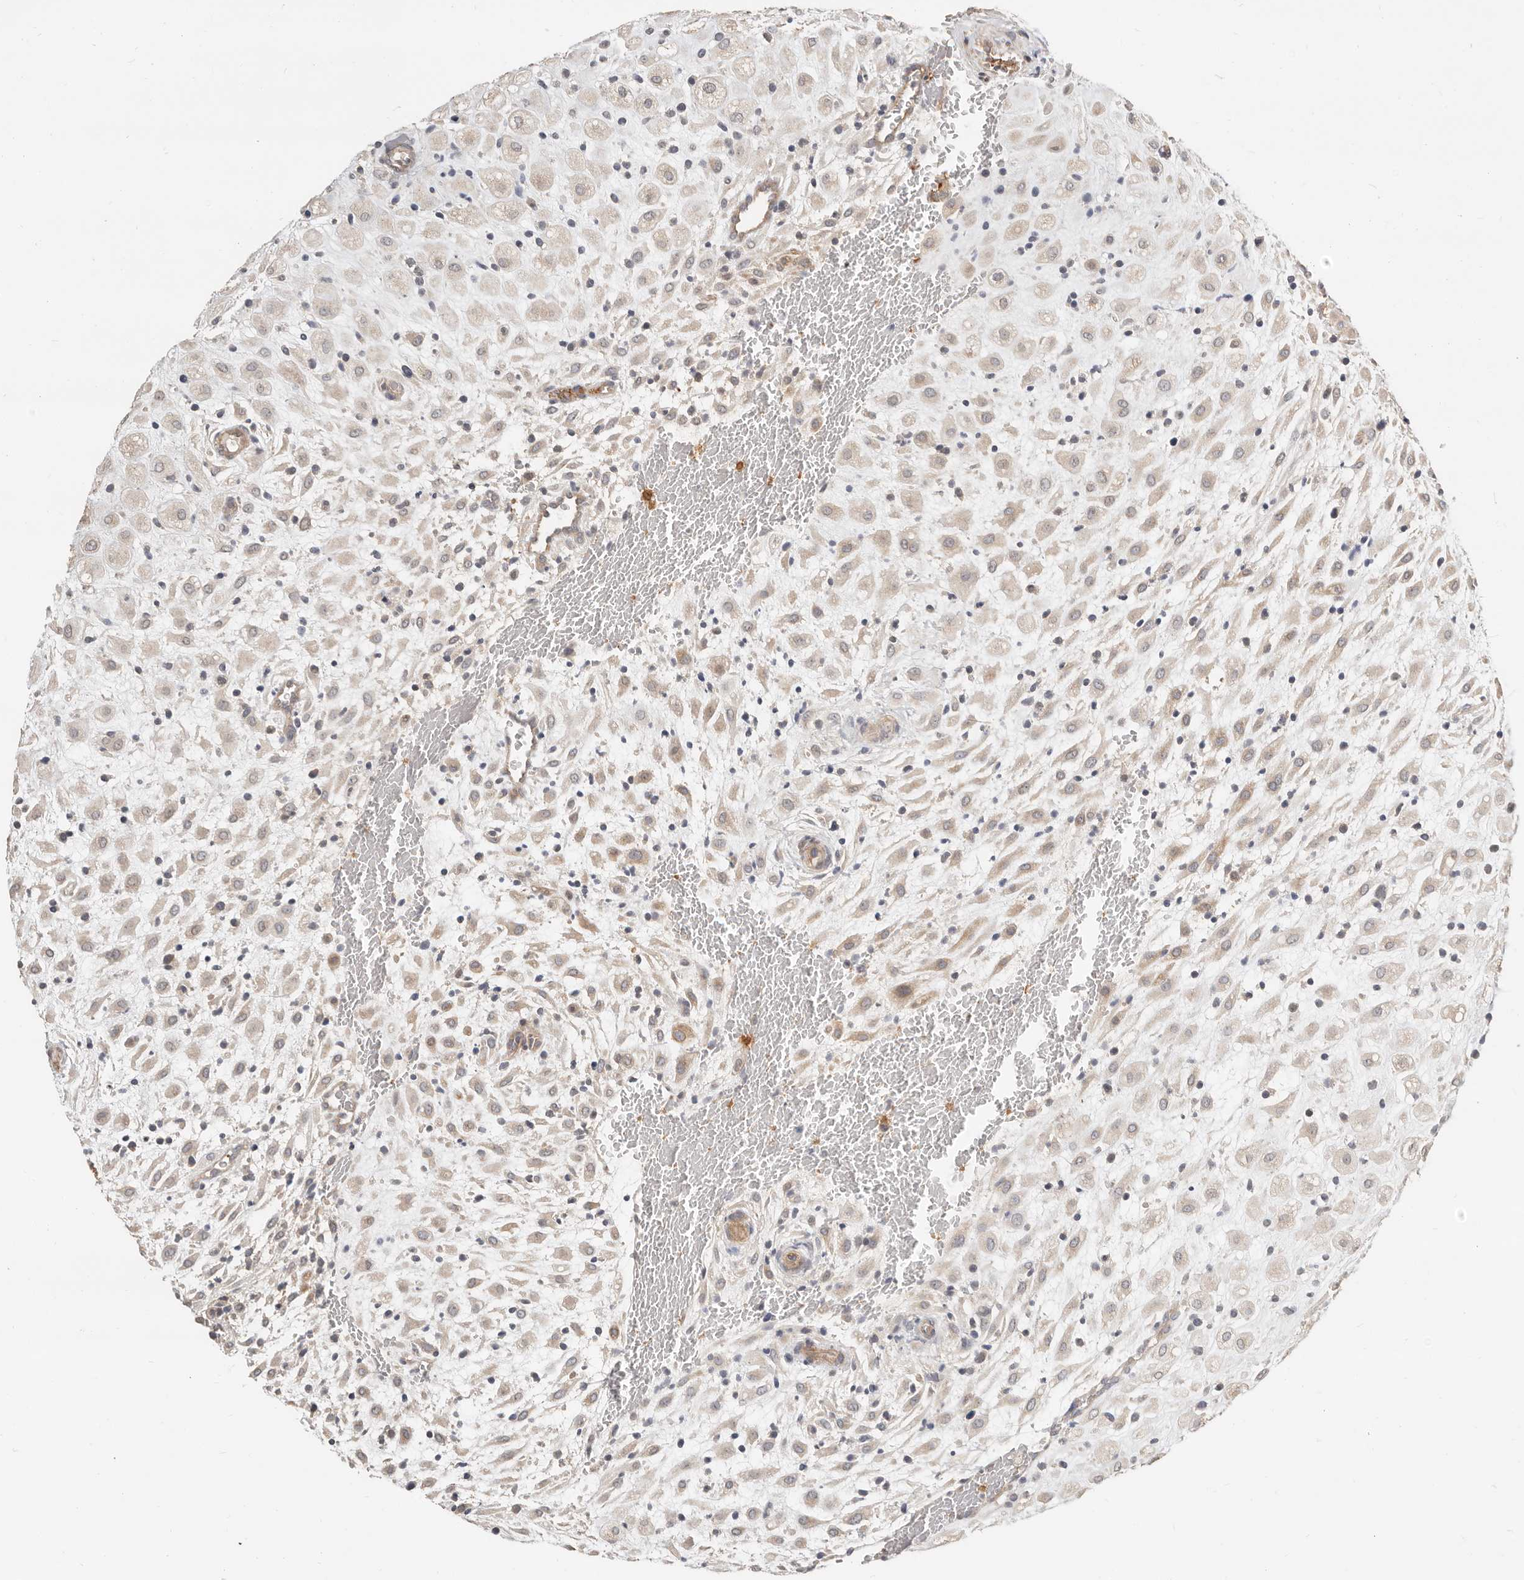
{"staining": {"intensity": "moderate", "quantity": "25%-75%", "location": "cytoplasmic/membranous"}, "tissue": "placenta", "cell_type": "Decidual cells", "image_type": "normal", "snomed": [{"axis": "morphology", "description": "Normal tissue, NOS"}, {"axis": "topography", "description": "Placenta"}], "caption": "Protein analysis of benign placenta reveals moderate cytoplasmic/membranous positivity in about 25%-75% of decidual cells. The staining was performed using DAB to visualize the protein expression in brown, while the nuclei were stained in blue with hematoxylin (Magnification: 20x).", "gene": "ZRANB1", "patient": {"sex": "female", "age": 35}}